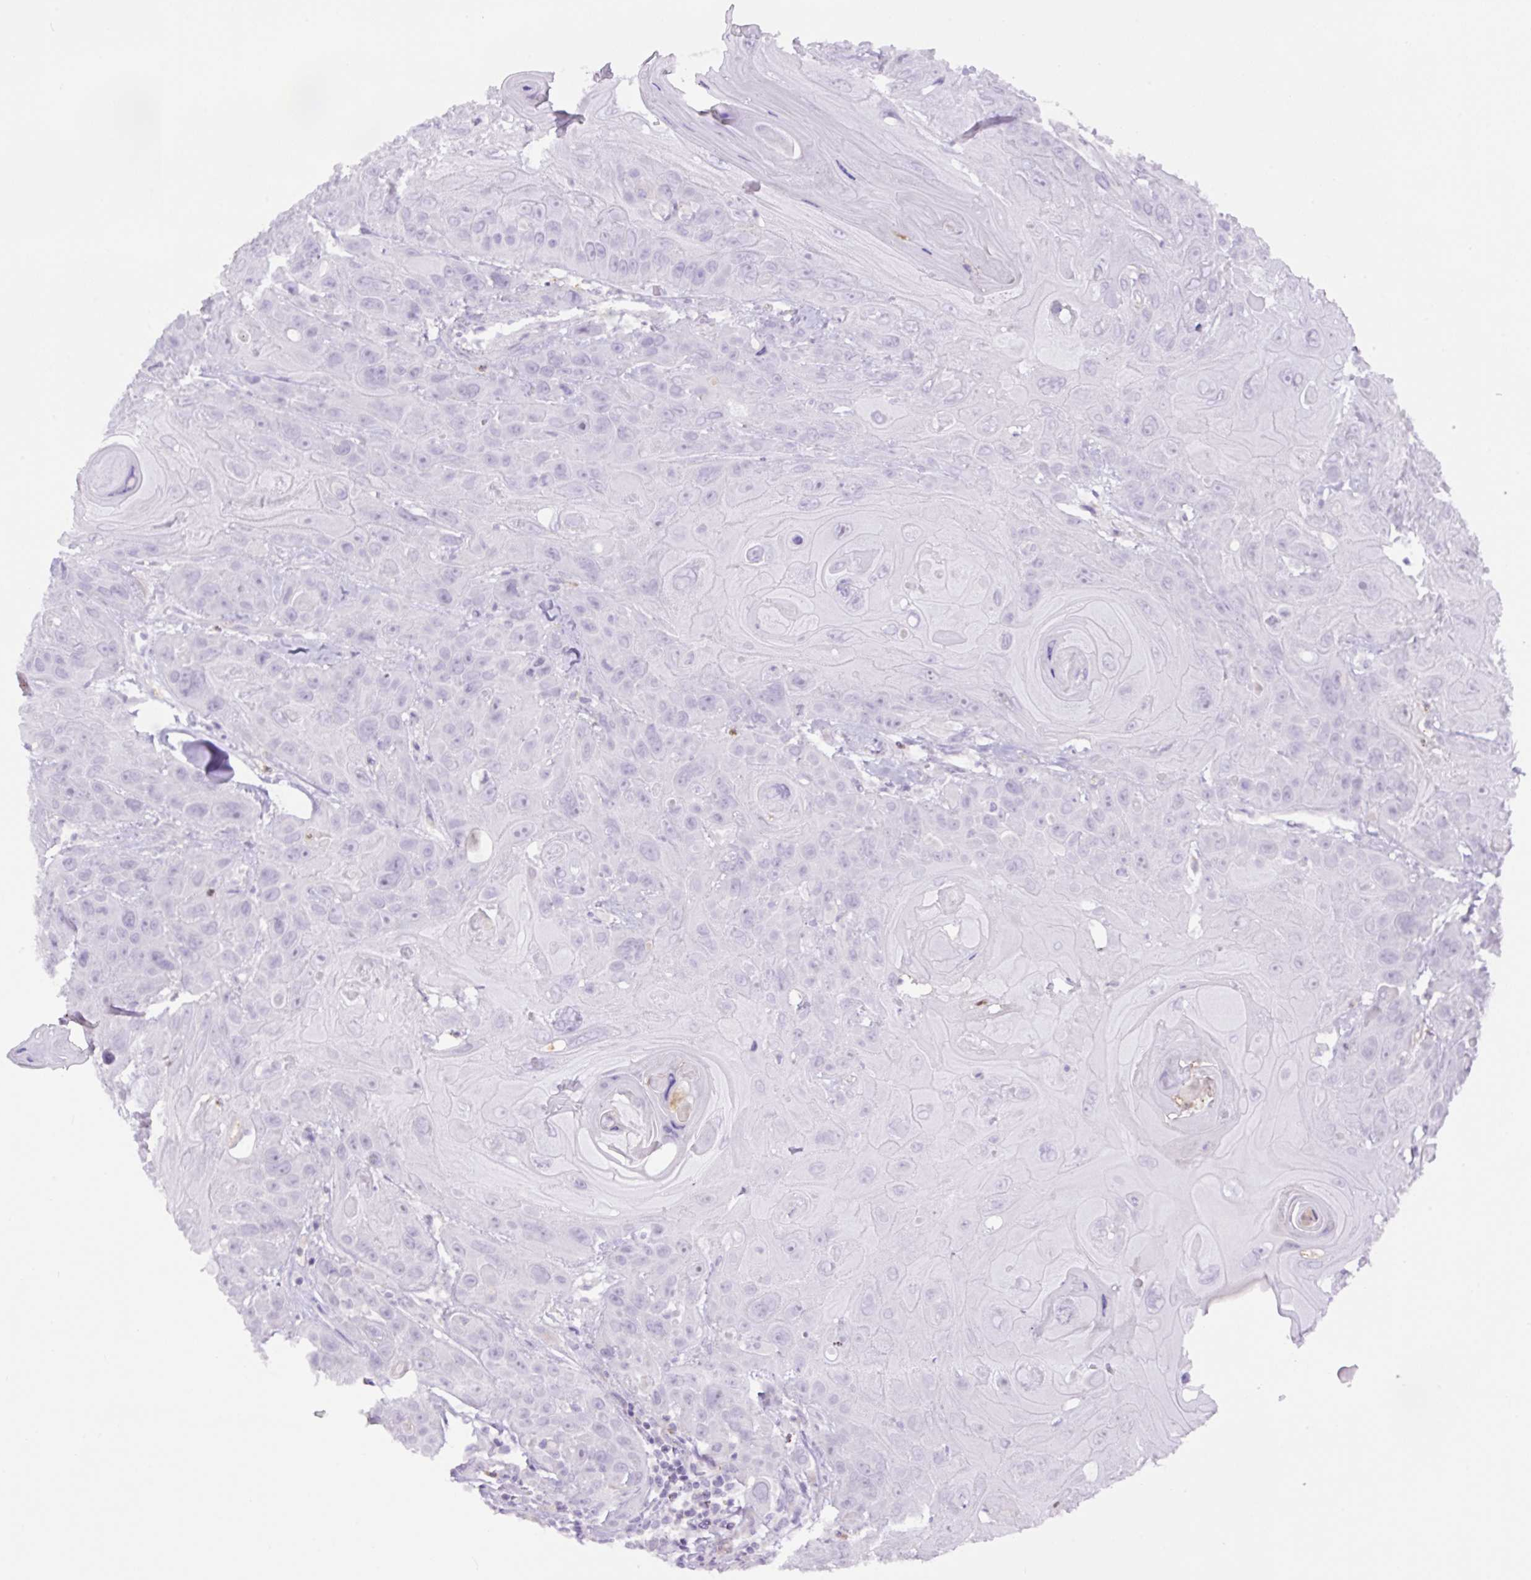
{"staining": {"intensity": "negative", "quantity": "none", "location": "none"}, "tissue": "head and neck cancer", "cell_type": "Tumor cells", "image_type": "cancer", "snomed": [{"axis": "morphology", "description": "Squamous cell carcinoma, NOS"}, {"axis": "topography", "description": "Head-Neck"}], "caption": "This image is of head and neck cancer (squamous cell carcinoma) stained with immunohistochemistry (IHC) to label a protein in brown with the nuclei are counter-stained blue. There is no positivity in tumor cells.", "gene": "MFSD3", "patient": {"sex": "female", "age": 59}}